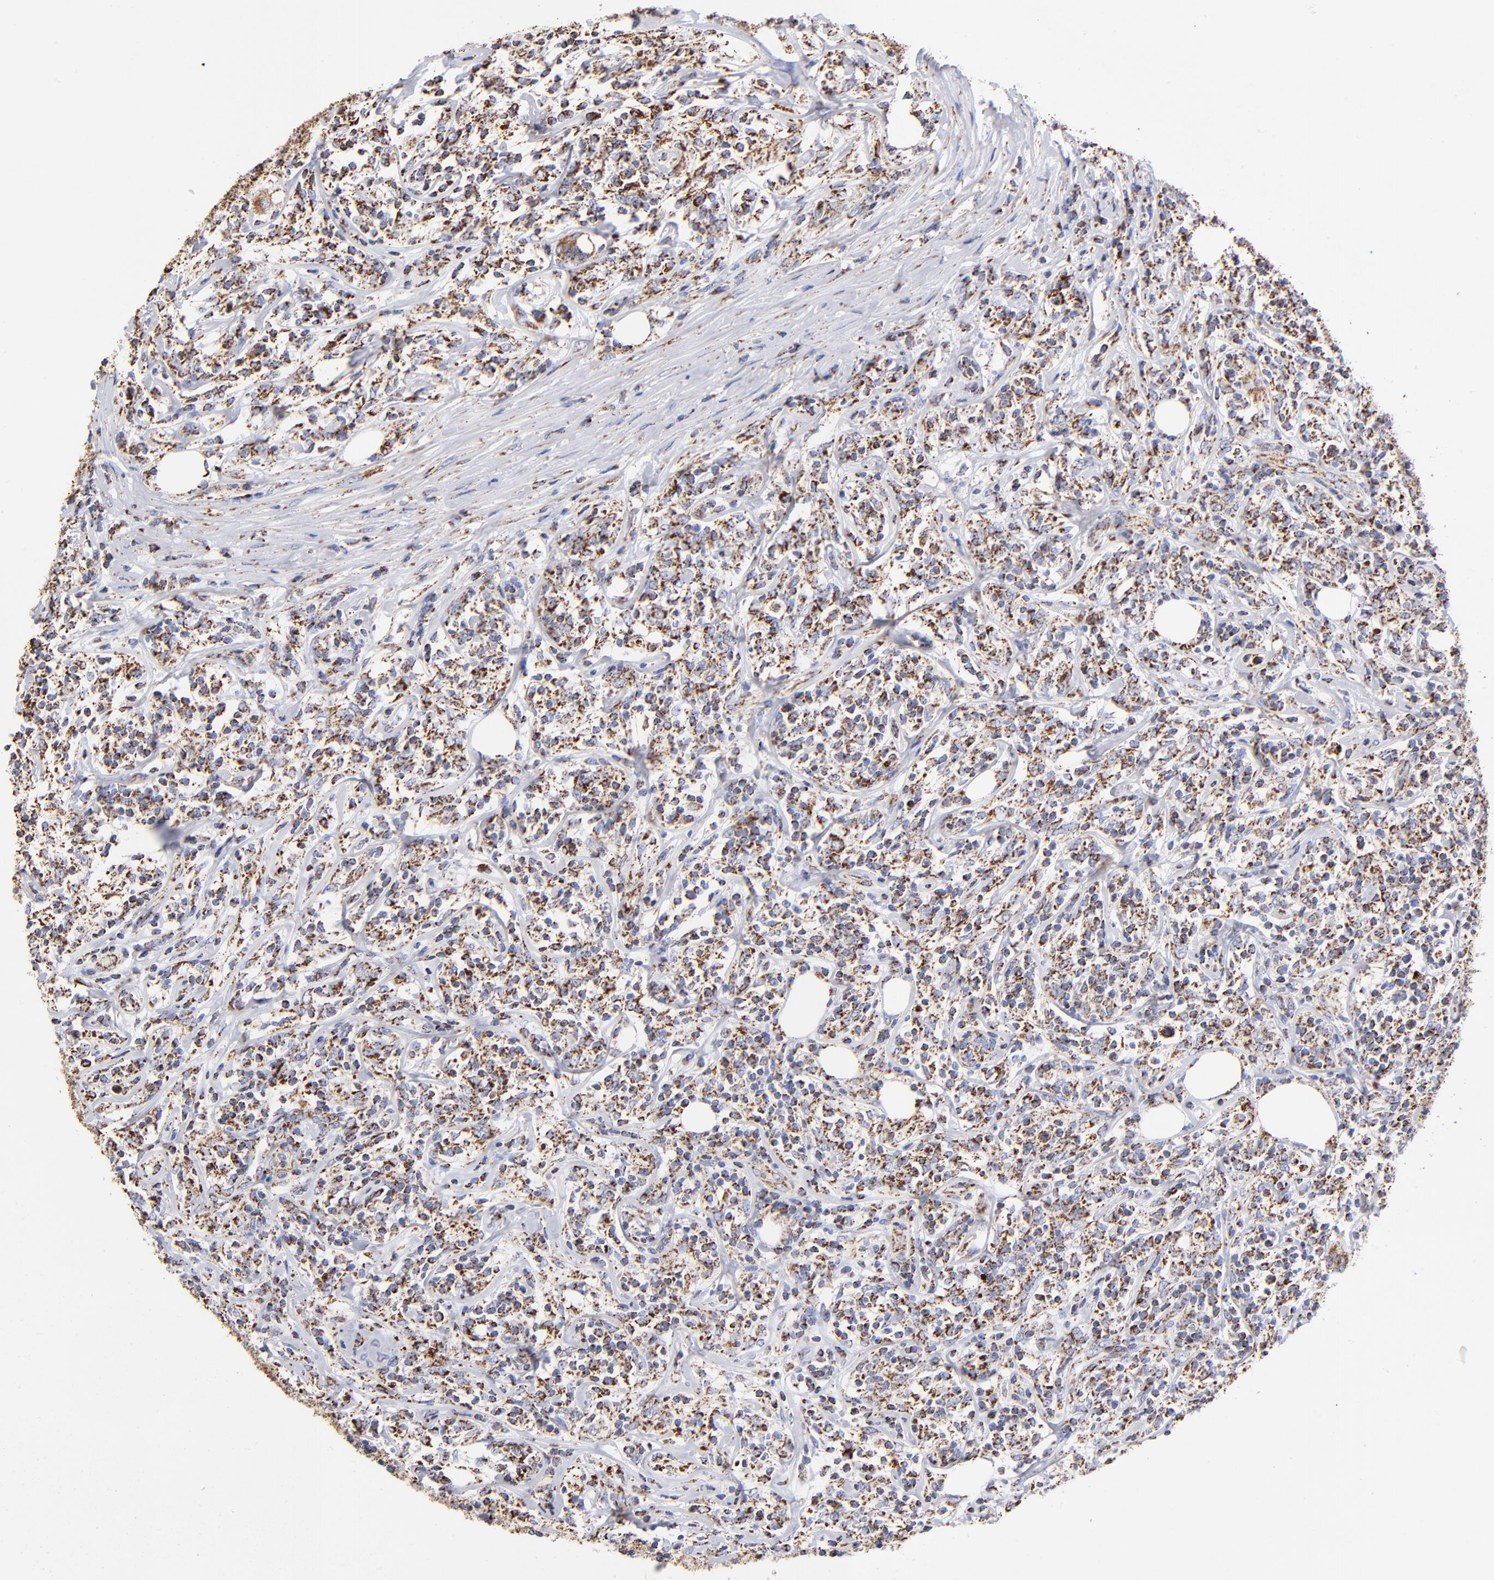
{"staining": {"intensity": "strong", "quantity": ">75%", "location": "cytoplasmic/membranous"}, "tissue": "lymphoma", "cell_type": "Tumor cells", "image_type": "cancer", "snomed": [{"axis": "morphology", "description": "Malignant lymphoma, non-Hodgkin's type, High grade"}, {"axis": "topography", "description": "Lymph node"}], "caption": "IHC (DAB (3,3'-diaminobenzidine)) staining of human lymphoma reveals strong cytoplasmic/membranous protein expression in about >75% of tumor cells.", "gene": "PHB1", "patient": {"sex": "female", "age": 84}}